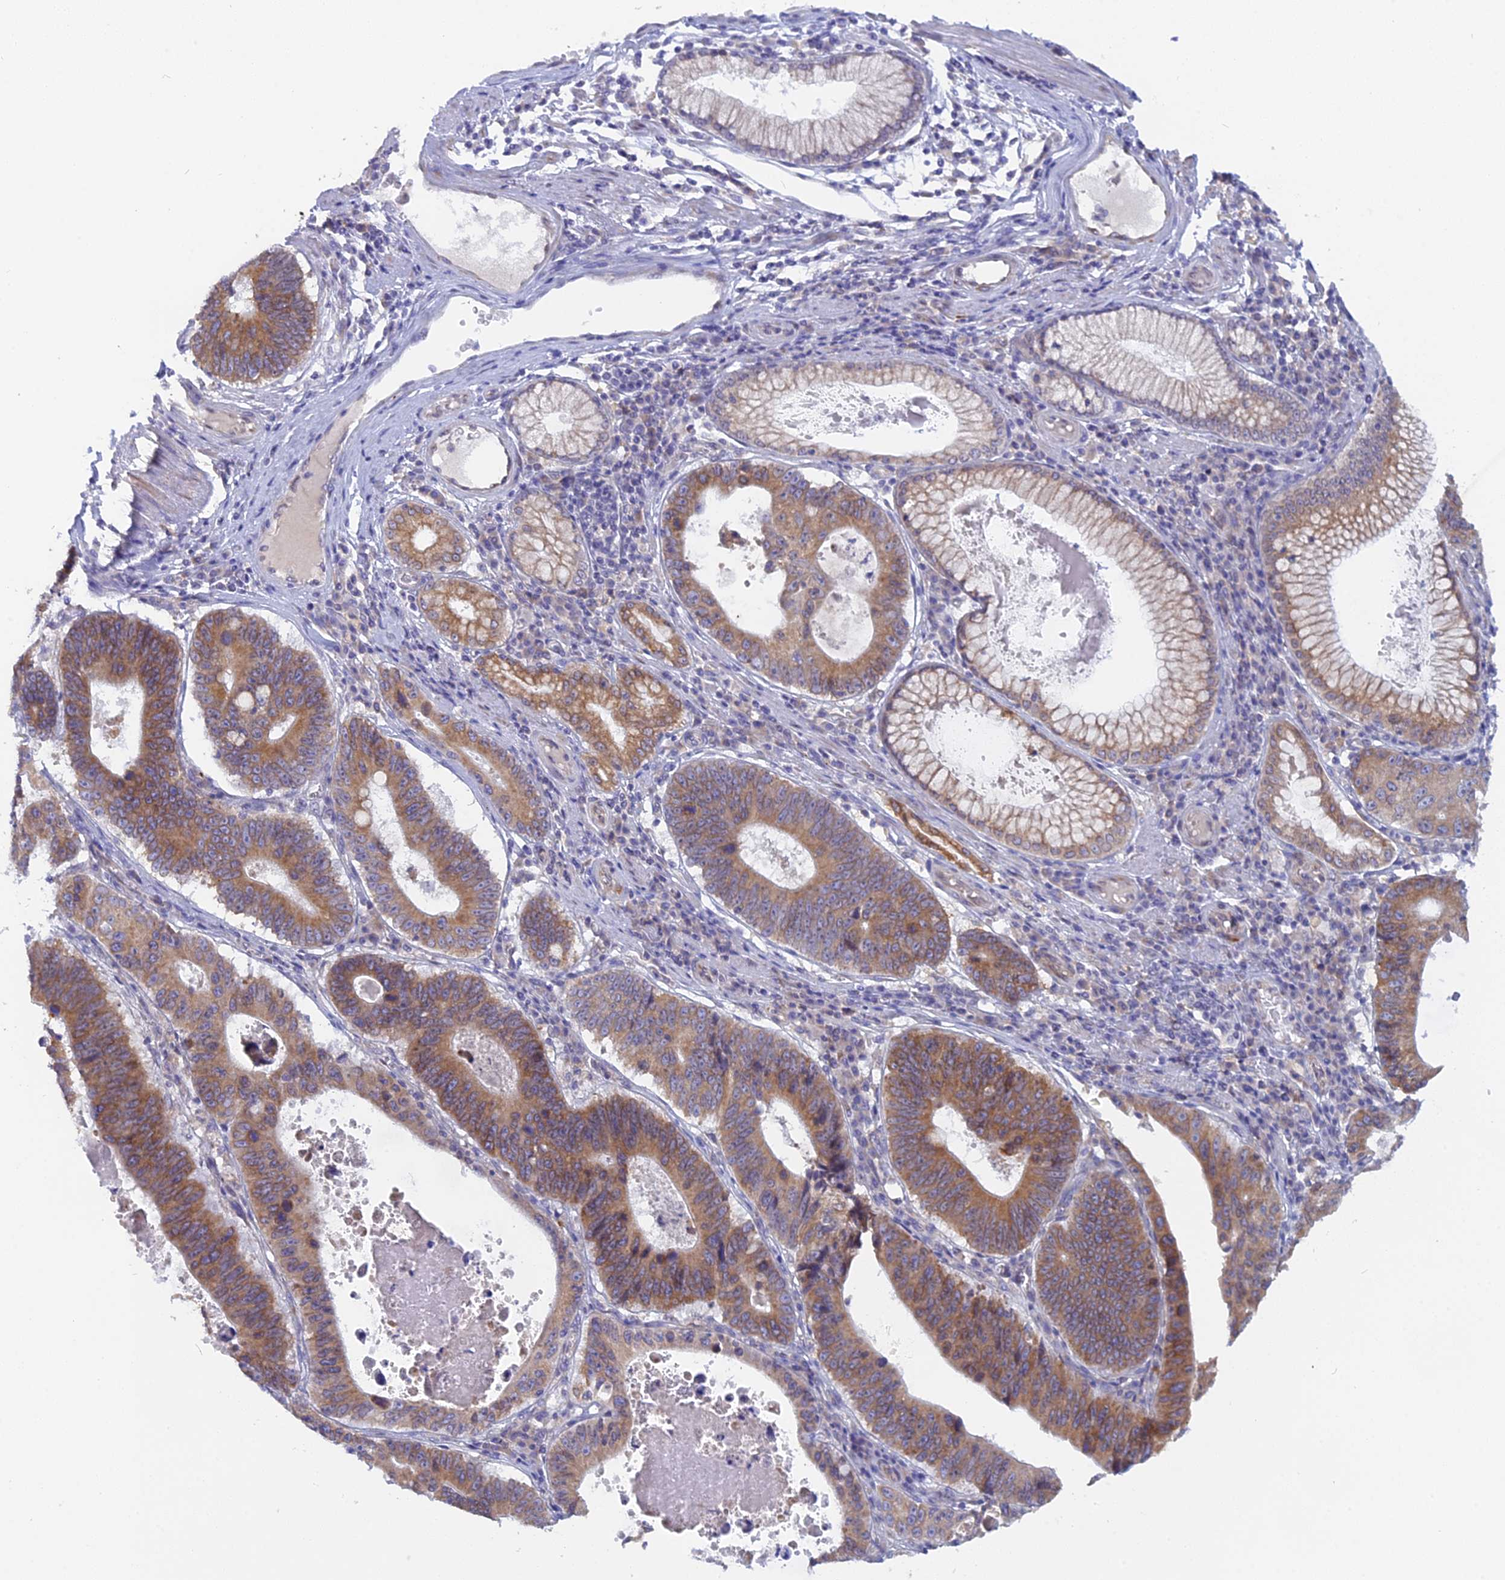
{"staining": {"intensity": "moderate", "quantity": ">75%", "location": "cytoplasmic/membranous"}, "tissue": "stomach cancer", "cell_type": "Tumor cells", "image_type": "cancer", "snomed": [{"axis": "morphology", "description": "Adenocarcinoma, NOS"}, {"axis": "topography", "description": "Stomach"}], "caption": "Immunohistochemical staining of human stomach adenocarcinoma reveals moderate cytoplasmic/membranous protein staining in about >75% of tumor cells.", "gene": "TLCD1", "patient": {"sex": "male", "age": 59}}